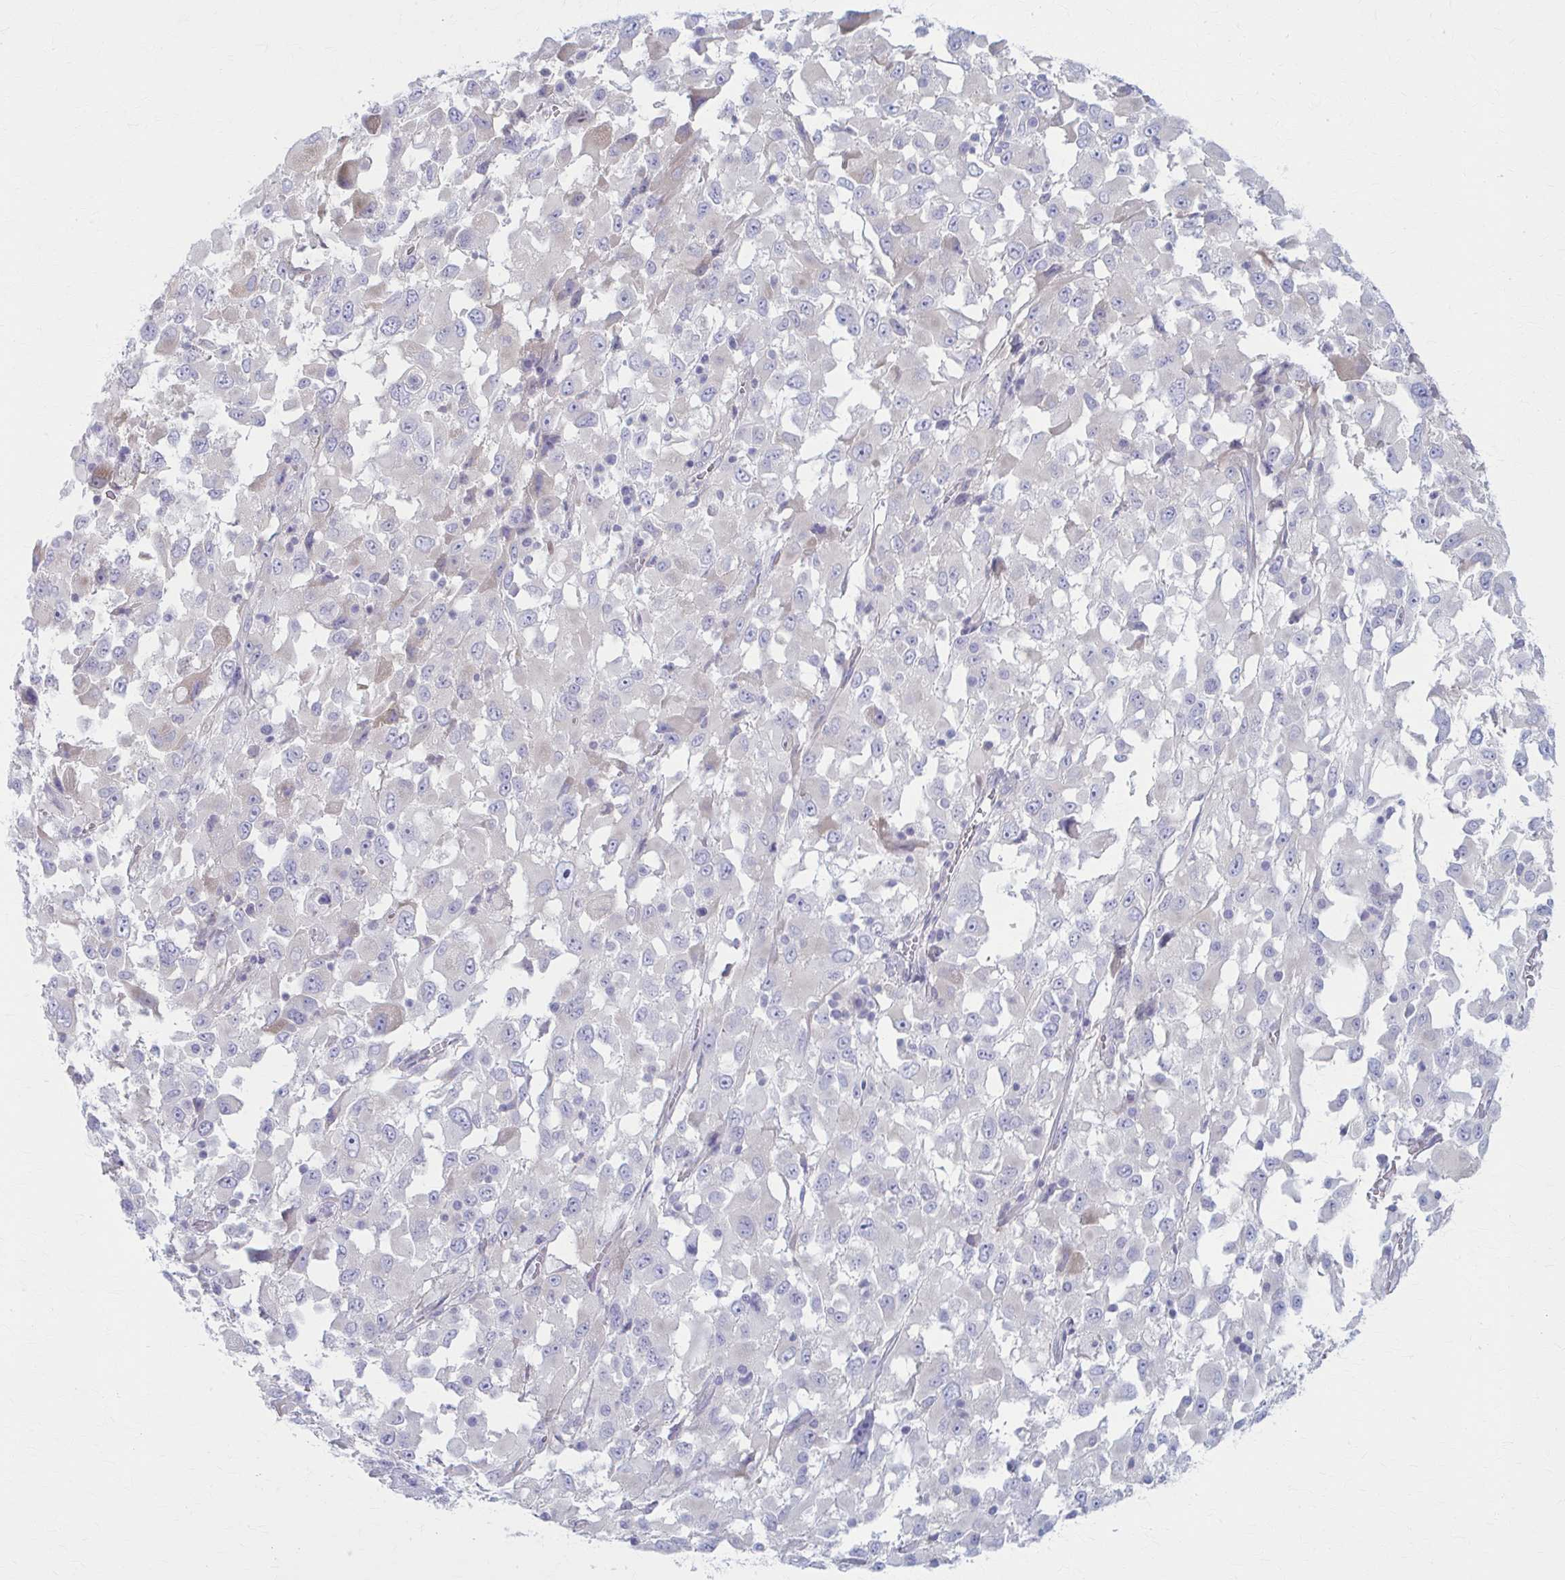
{"staining": {"intensity": "negative", "quantity": "none", "location": "none"}, "tissue": "melanoma", "cell_type": "Tumor cells", "image_type": "cancer", "snomed": [{"axis": "morphology", "description": "Malignant melanoma, Metastatic site"}, {"axis": "topography", "description": "Soft tissue"}], "caption": "This is an immunohistochemistry (IHC) histopathology image of human melanoma. There is no staining in tumor cells.", "gene": "PRKRA", "patient": {"sex": "male", "age": 50}}